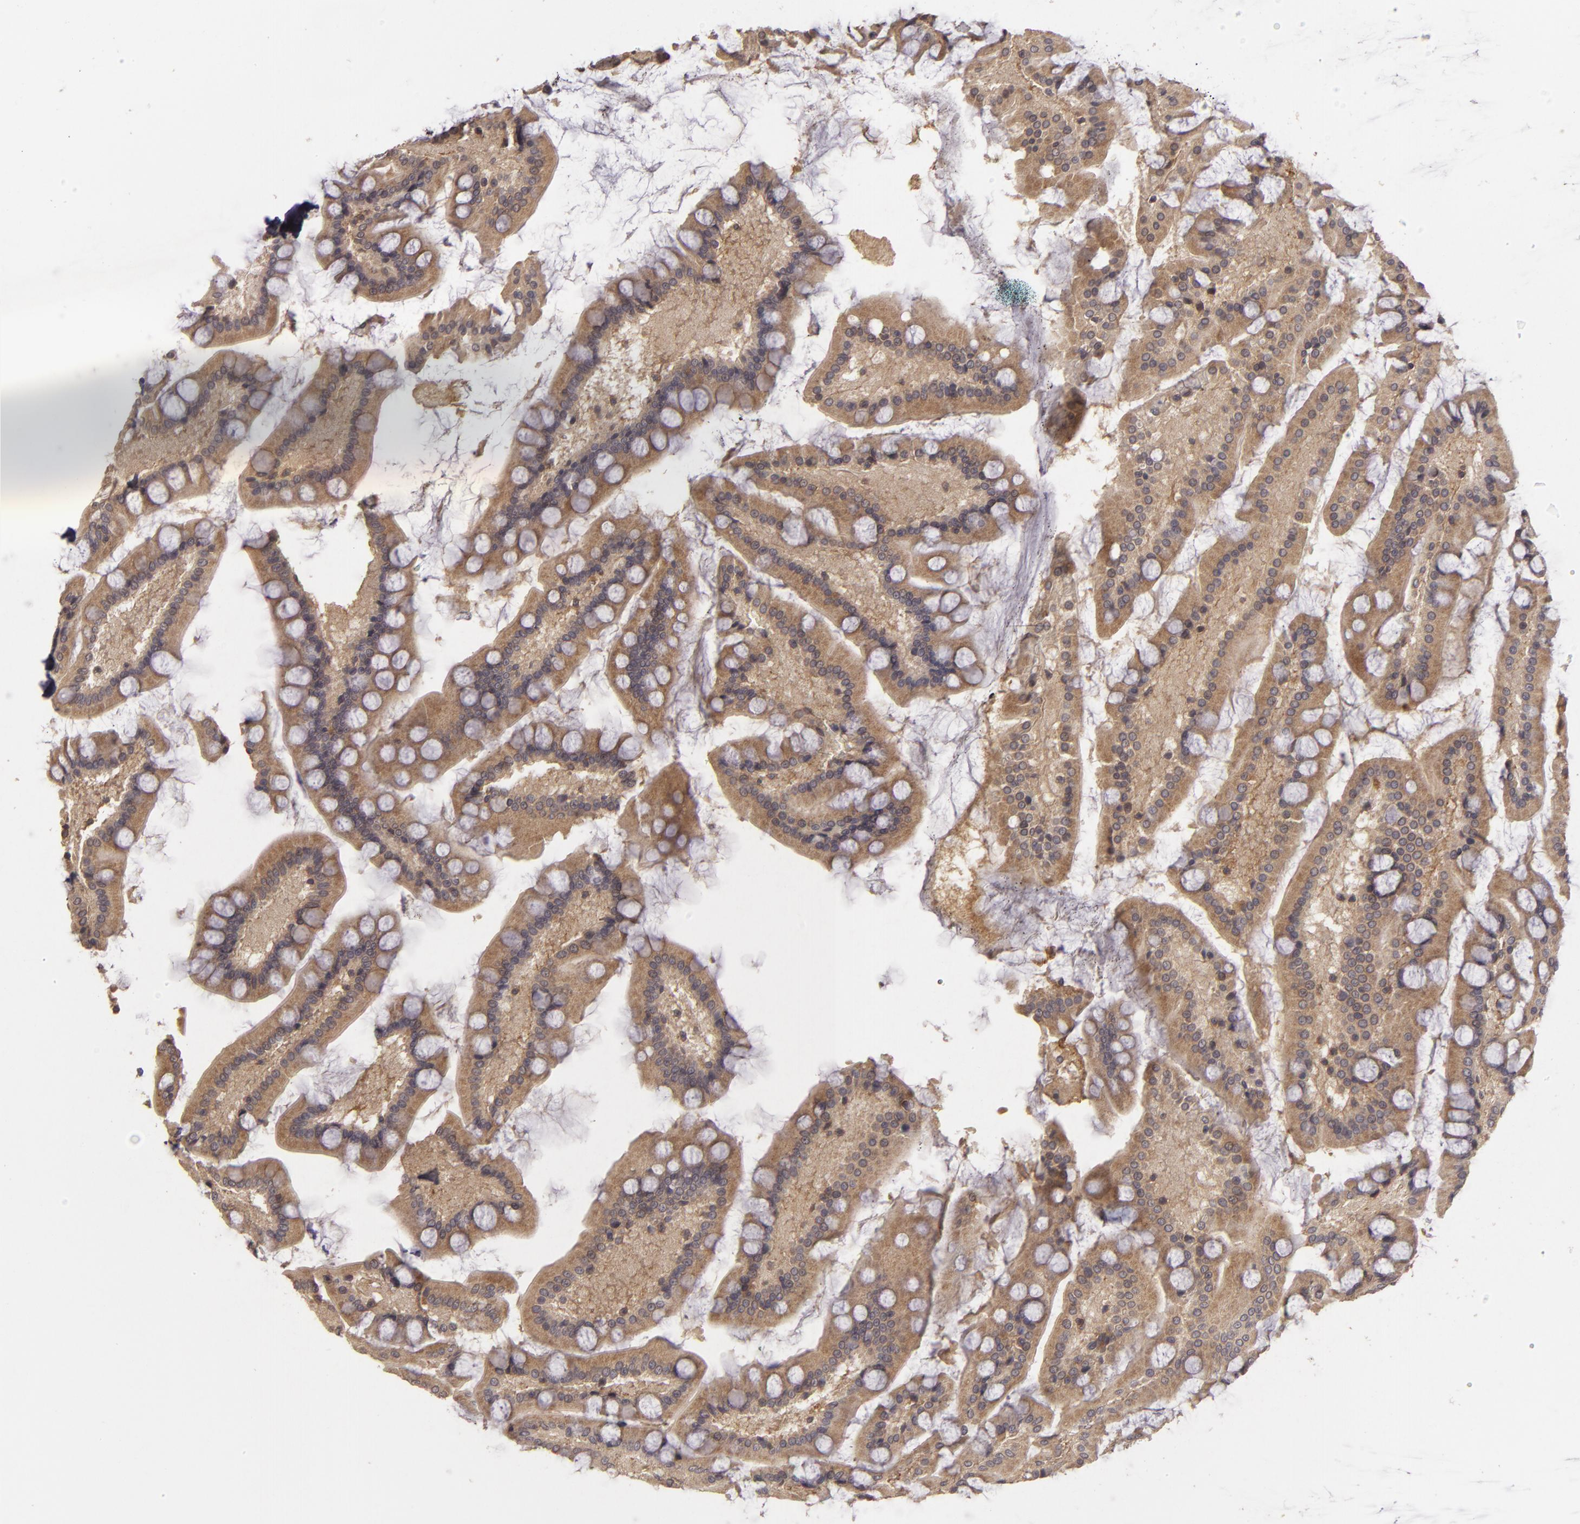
{"staining": {"intensity": "weak", "quantity": ">75%", "location": "cytoplasmic/membranous"}, "tissue": "small intestine", "cell_type": "Glandular cells", "image_type": "normal", "snomed": [{"axis": "morphology", "description": "Normal tissue, NOS"}, {"axis": "topography", "description": "Small intestine"}], "caption": "Normal small intestine was stained to show a protein in brown. There is low levels of weak cytoplasmic/membranous expression in approximately >75% of glandular cells. (Stains: DAB in brown, nuclei in blue, Microscopy: brightfield microscopy at high magnification).", "gene": "HRAS", "patient": {"sex": "male", "age": 41}}